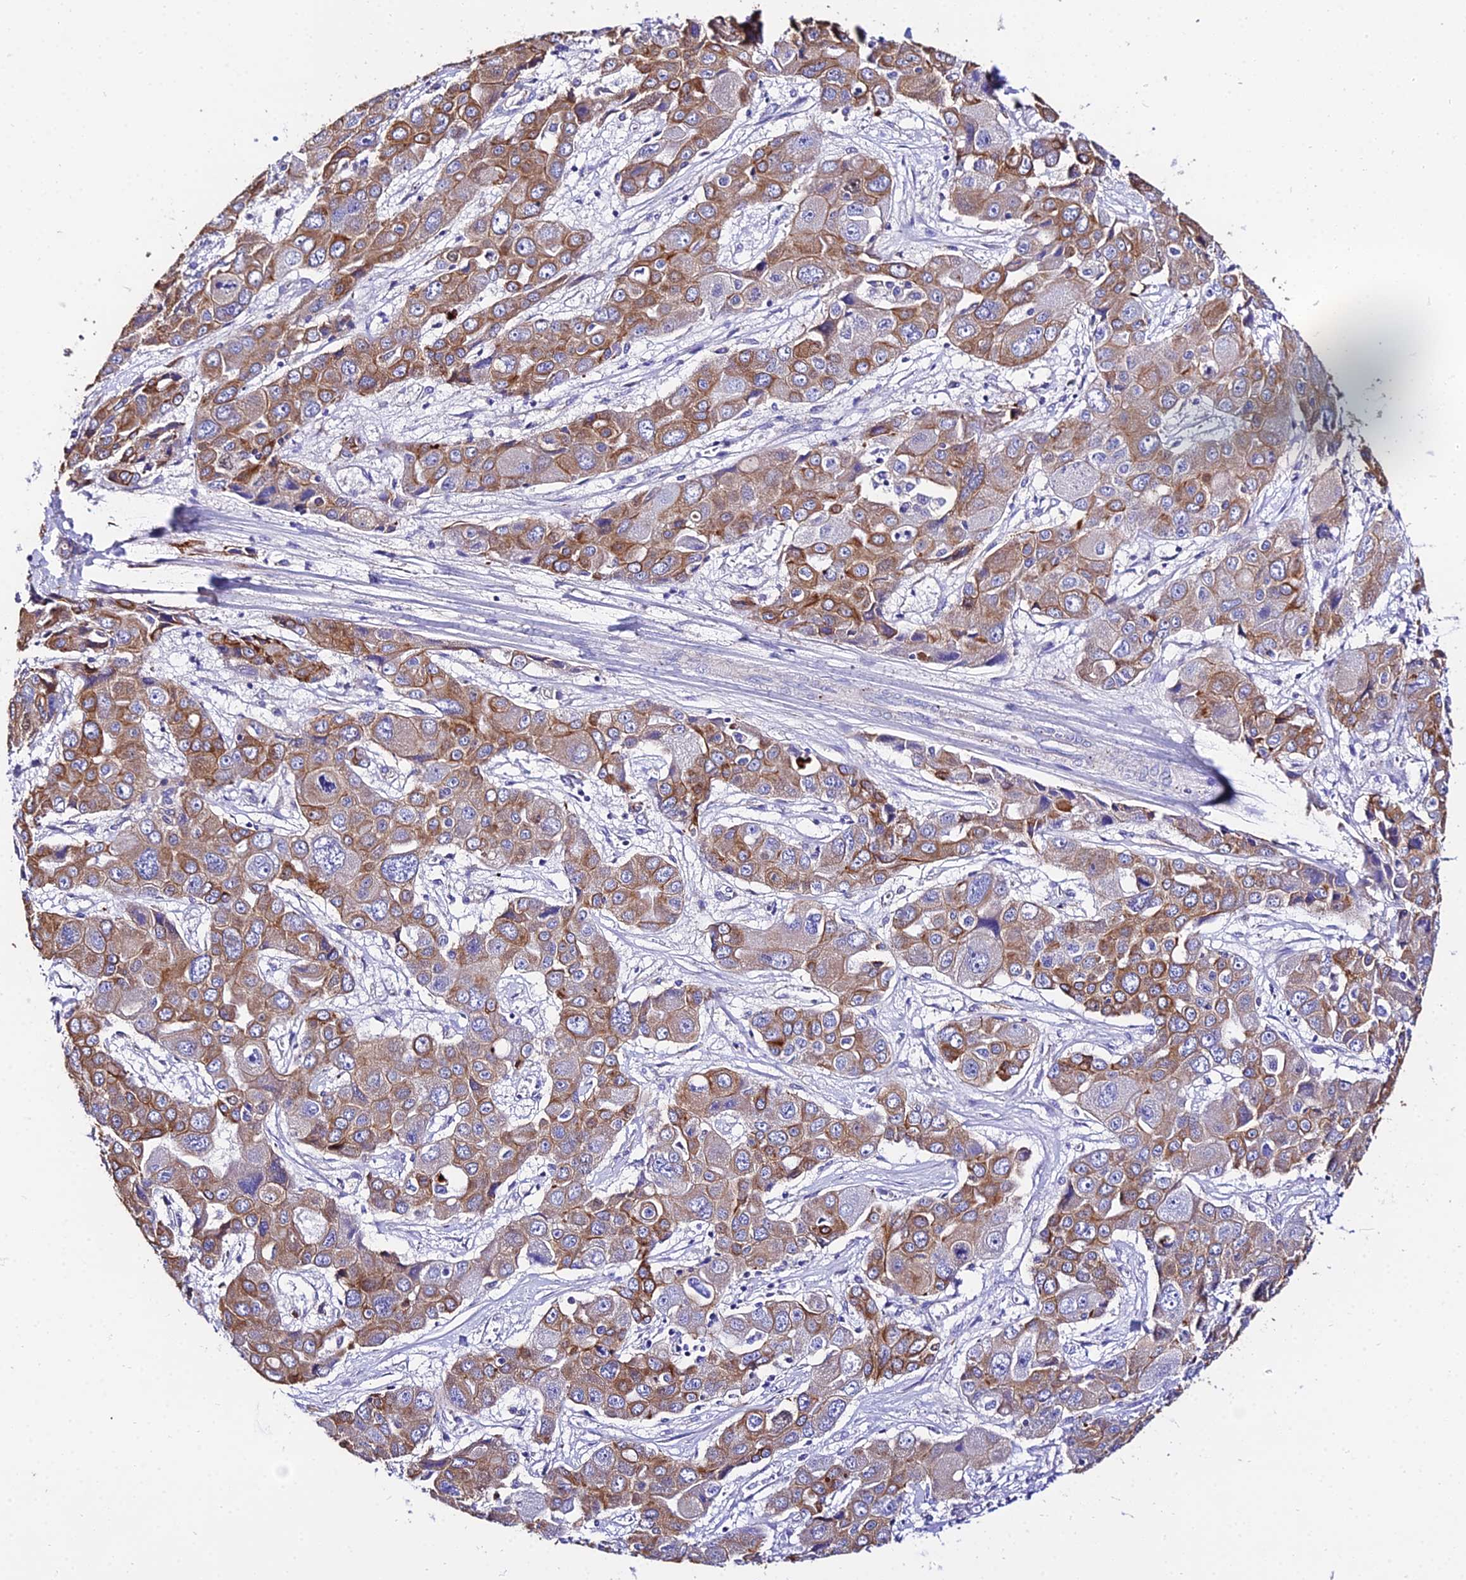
{"staining": {"intensity": "moderate", "quantity": ">75%", "location": "cytoplasmic/membranous"}, "tissue": "liver cancer", "cell_type": "Tumor cells", "image_type": "cancer", "snomed": [{"axis": "morphology", "description": "Cholangiocarcinoma"}, {"axis": "topography", "description": "Liver"}], "caption": "The photomicrograph demonstrates immunohistochemical staining of cholangiocarcinoma (liver). There is moderate cytoplasmic/membranous expression is appreciated in approximately >75% of tumor cells.", "gene": "DAW1", "patient": {"sex": "male", "age": 67}}